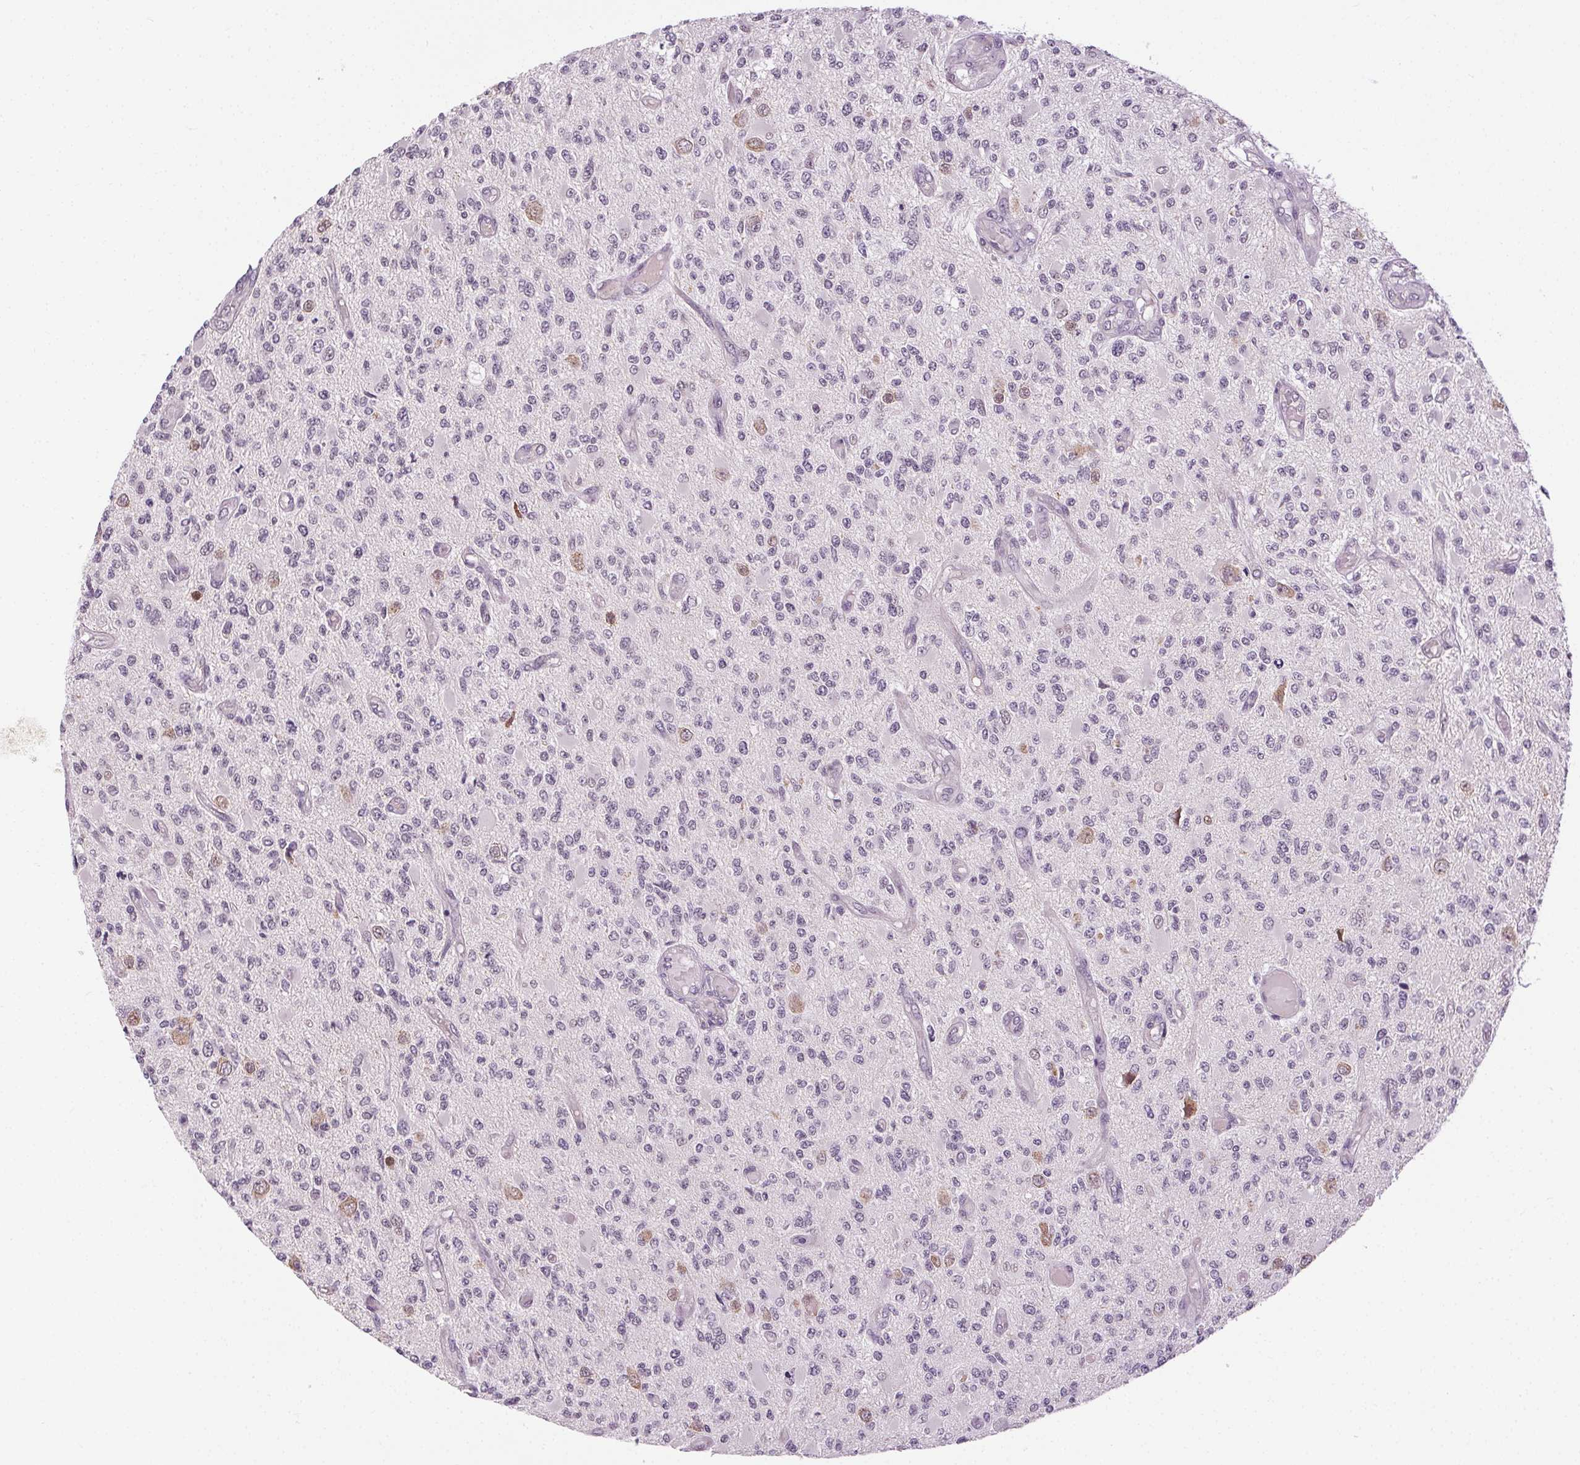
{"staining": {"intensity": "weak", "quantity": "<25%", "location": "nuclear"}, "tissue": "glioma", "cell_type": "Tumor cells", "image_type": "cancer", "snomed": [{"axis": "morphology", "description": "Glioma, malignant, High grade"}, {"axis": "topography", "description": "Brain"}], "caption": "The immunohistochemistry (IHC) micrograph has no significant expression in tumor cells of glioma tissue.", "gene": "FAM168A", "patient": {"sex": "female", "age": 63}}